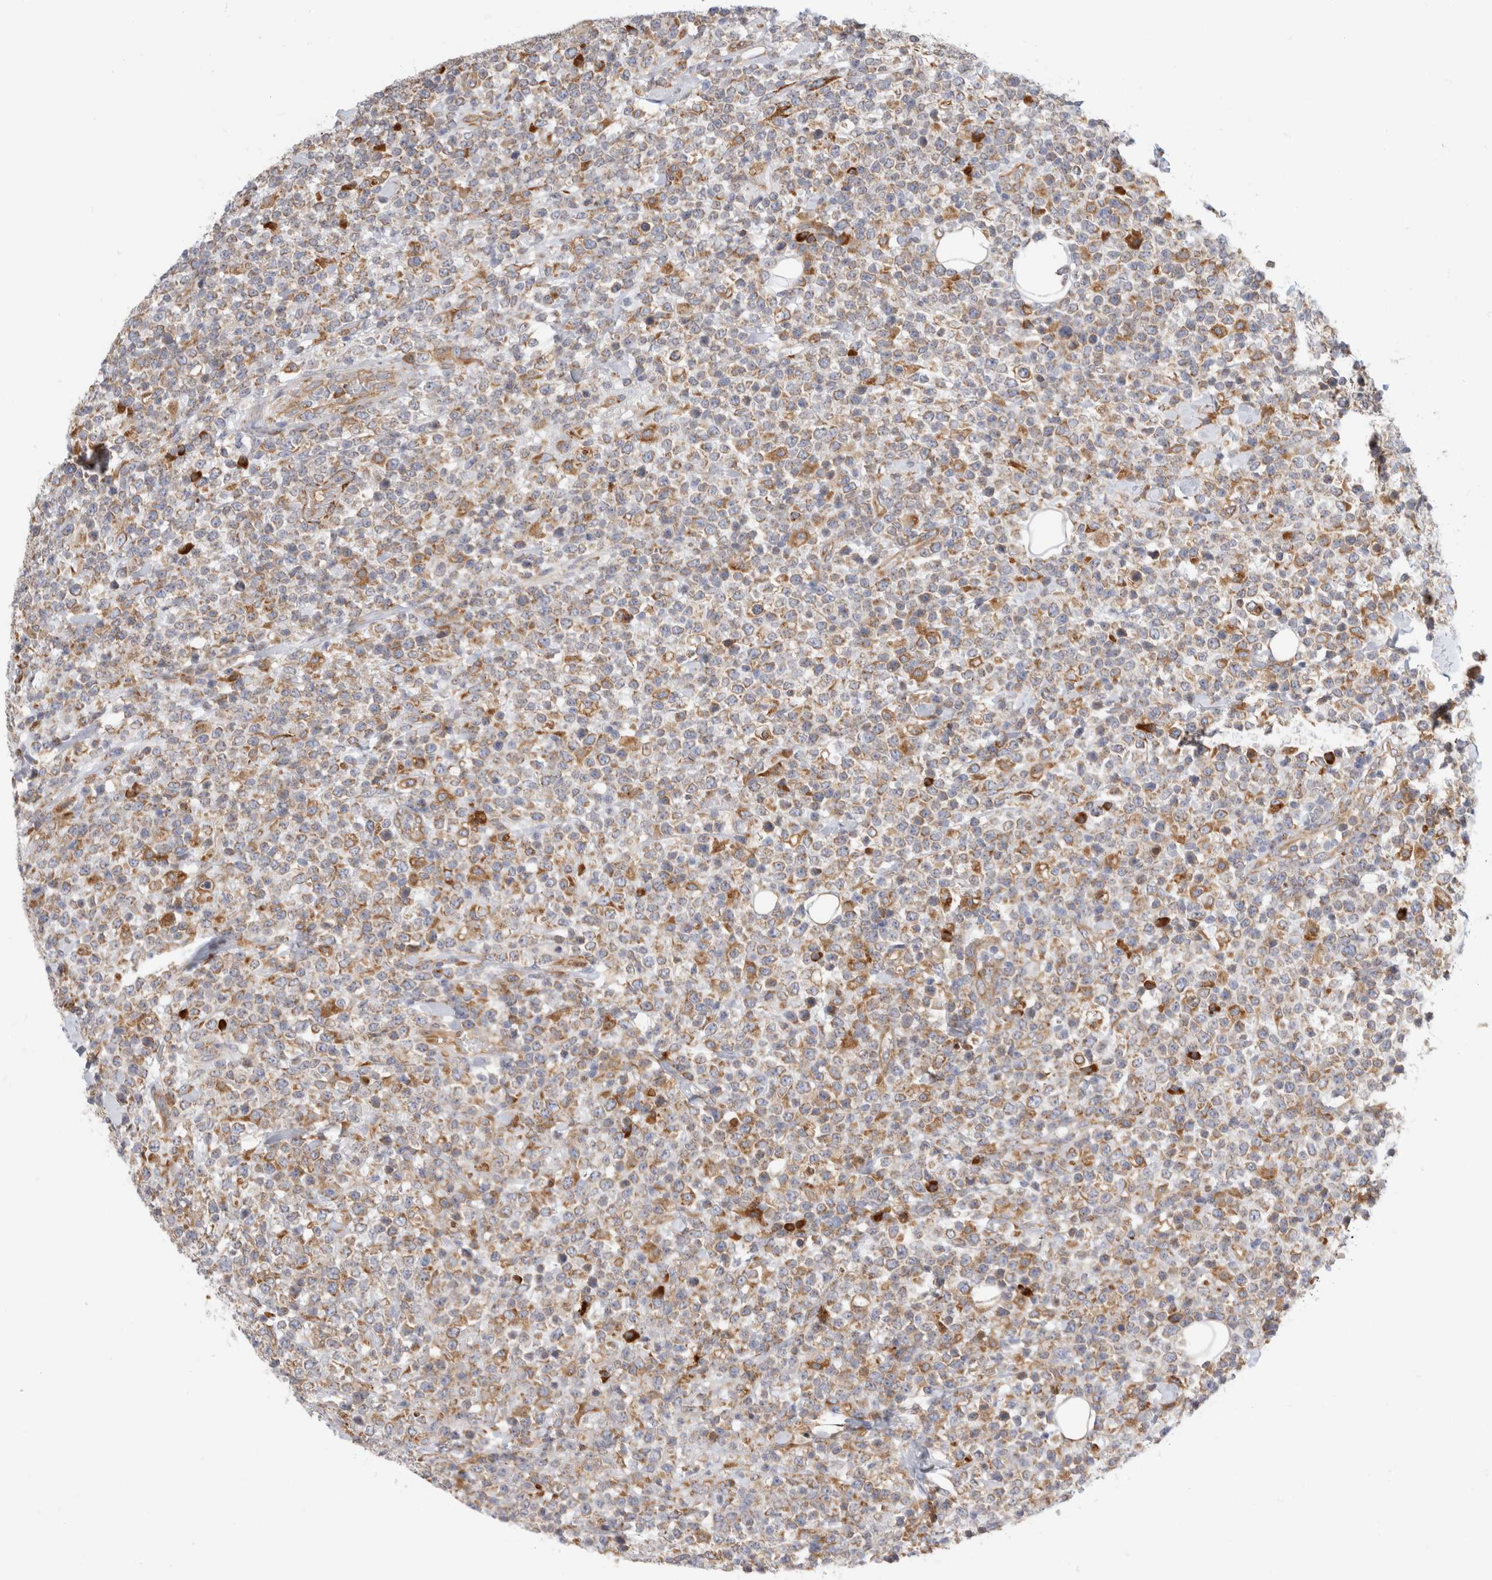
{"staining": {"intensity": "moderate", "quantity": "25%-75%", "location": "cytoplasmic/membranous"}, "tissue": "lymphoma", "cell_type": "Tumor cells", "image_type": "cancer", "snomed": [{"axis": "morphology", "description": "Malignant lymphoma, non-Hodgkin's type, High grade"}, {"axis": "topography", "description": "Colon"}], "caption": "This is a photomicrograph of immunohistochemistry staining of lymphoma, which shows moderate expression in the cytoplasmic/membranous of tumor cells.", "gene": "RPN2", "patient": {"sex": "female", "age": 53}}